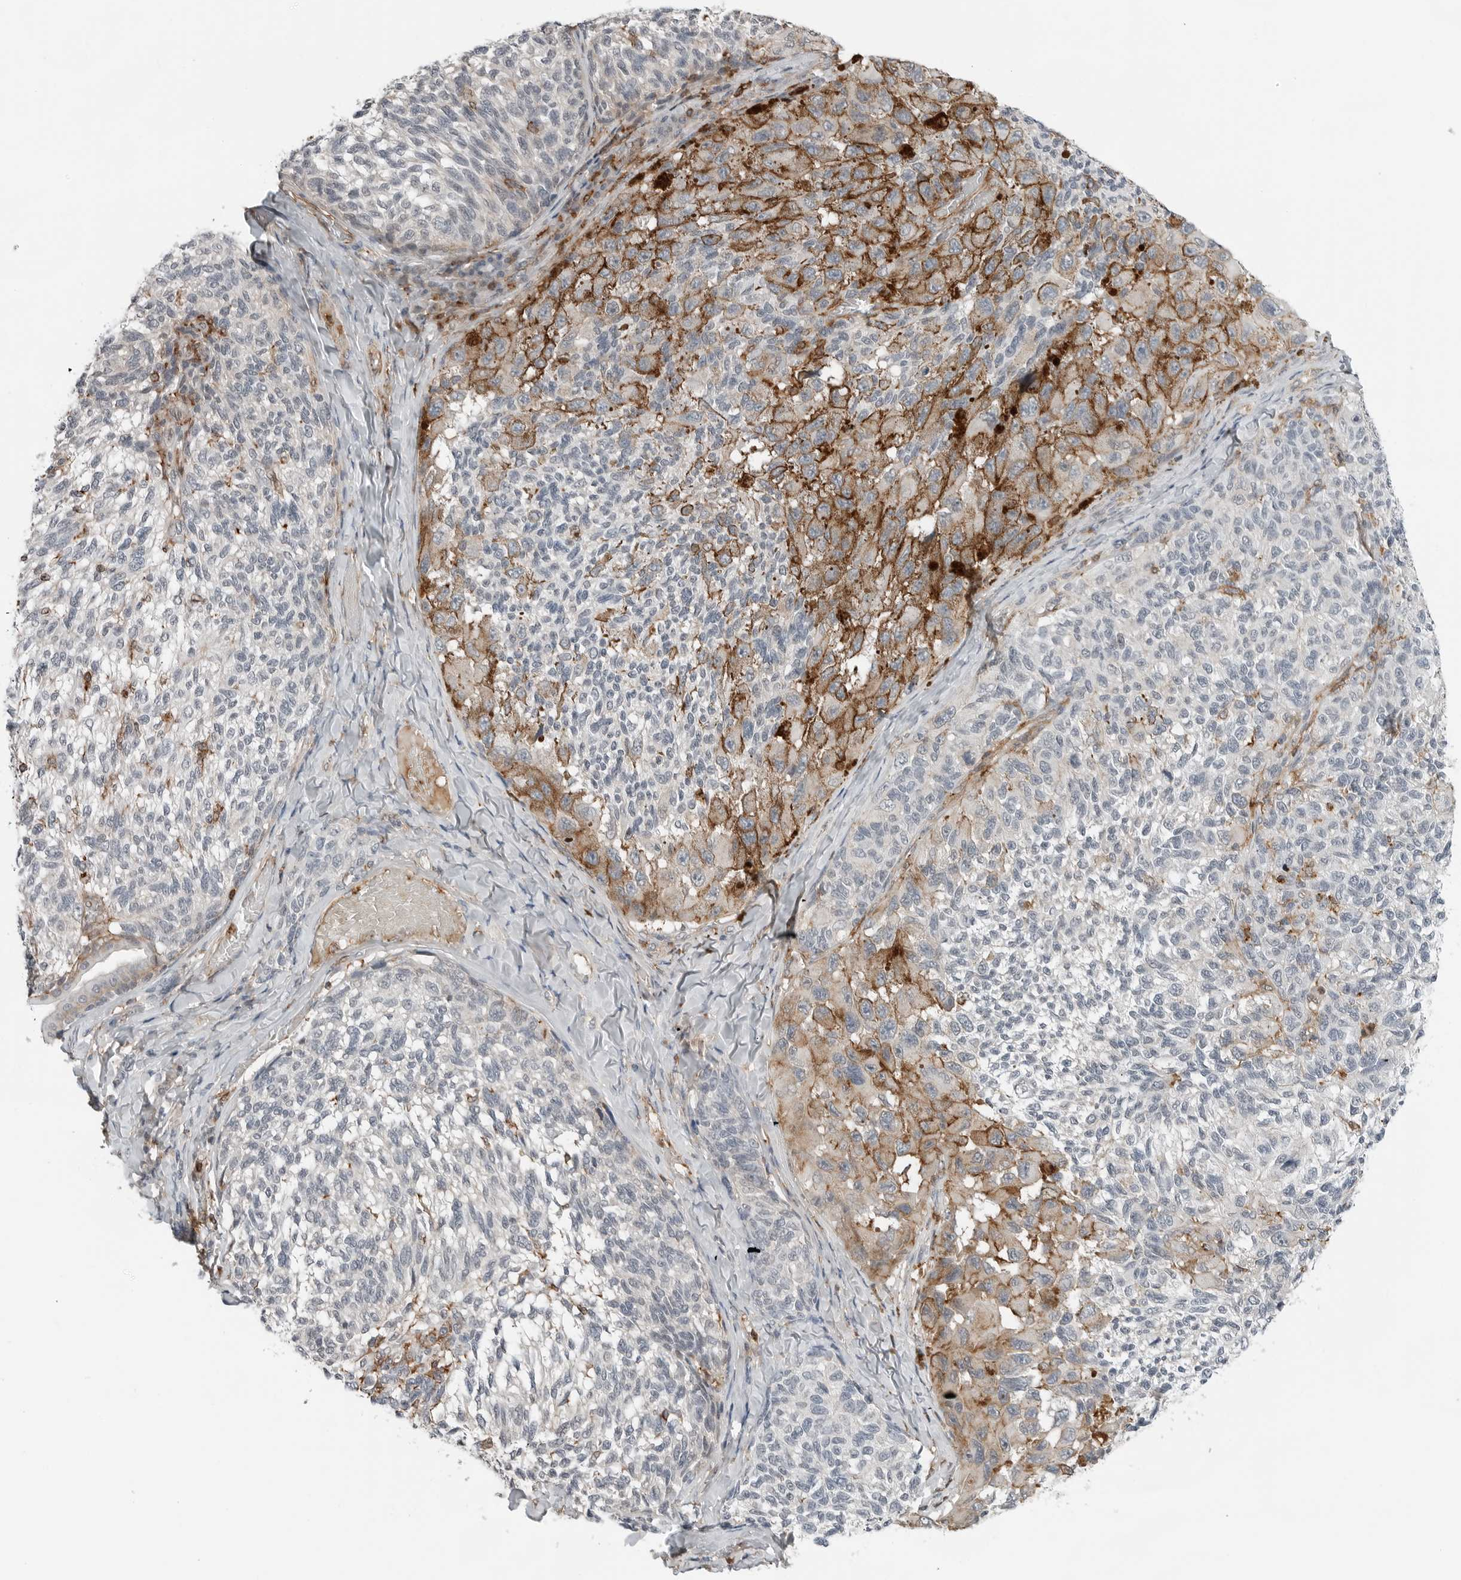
{"staining": {"intensity": "weak", "quantity": "<25%", "location": "cytoplasmic/membranous"}, "tissue": "melanoma", "cell_type": "Tumor cells", "image_type": "cancer", "snomed": [{"axis": "morphology", "description": "Malignant melanoma, NOS"}, {"axis": "topography", "description": "Skin"}], "caption": "High power microscopy histopathology image of an immunohistochemistry photomicrograph of melanoma, revealing no significant staining in tumor cells. The staining was performed using DAB to visualize the protein expression in brown, while the nuclei were stained in blue with hematoxylin (Magnification: 20x).", "gene": "LEFTY2", "patient": {"sex": "female", "age": 73}}